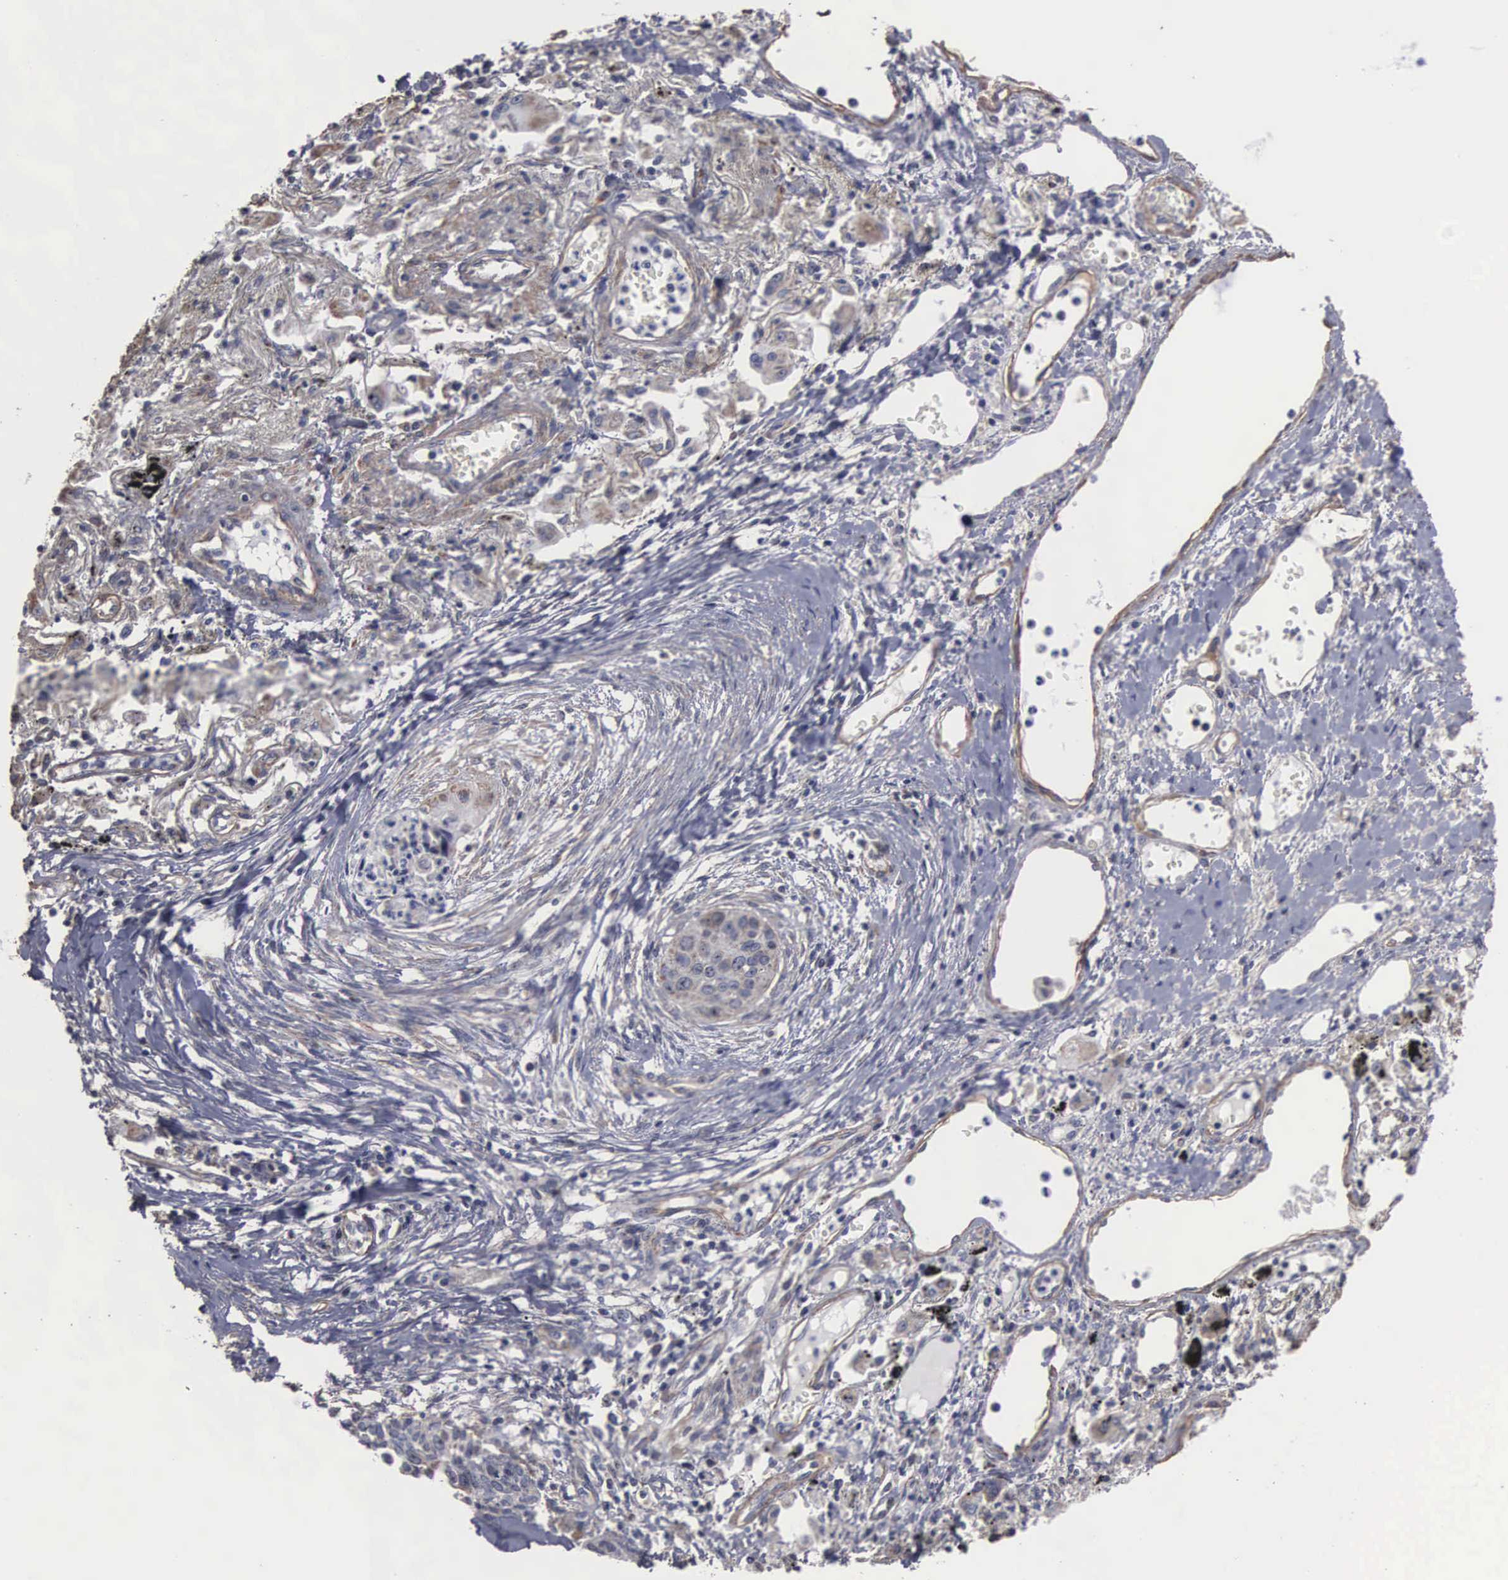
{"staining": {"intensity": "negative", "quantity": "none", "location": "none"}, "tissue": "lung cancer", "cell_type": "Tumor cells", "image_type": "cancer", "snomed": [{"axis": "morphology", "description": "Squamous cell carcinoma, NOS"}, {"axis": "topography", "description": "Lung"}], "caption": "DAB (3,3'-diaminobenzidine) immunohistochemical staining of lung squamous cell carcinoma shows no significant staining in tumor cells. (DAB IHC, high magnification).", "gene": "NGDN", "patient": {"sex": "male", "age": 71}}